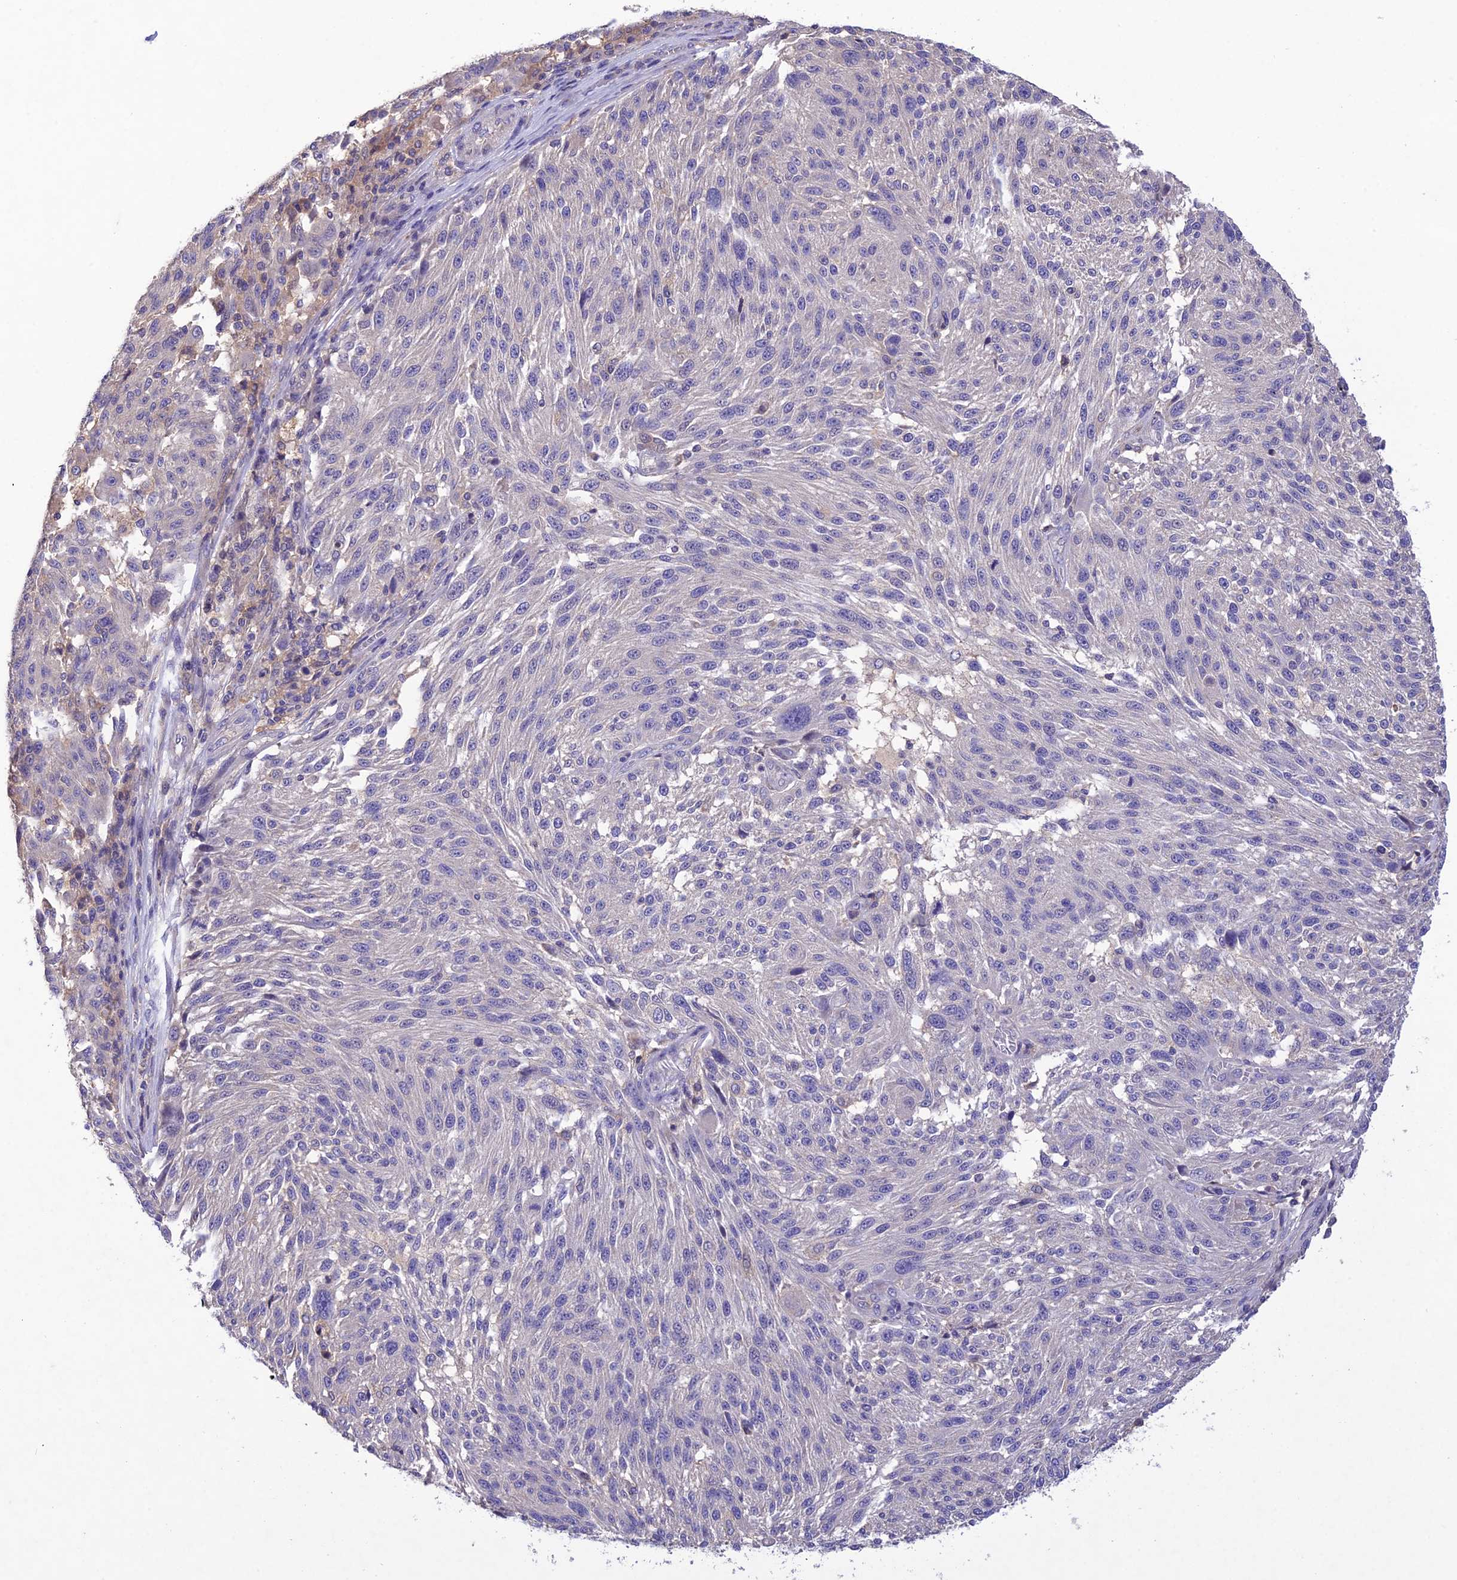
{"staining": {"intensity": "negative", "quantity": "none", "location": "none"}, "tissue": "melanoma", "cell_type": "Tumor cells", "image_type": "cancer", "snomed": [{"axis": "morphology", "description": "Malignant melanoma, NOS"}, {"axis": "topography", "description": "Skin"}], "caption": "An image of melanoma stained for a protein exhibits no brown staining in tumor cells.", "gene": "SNX24", "patient": {"sex": "male", "age": 53}}